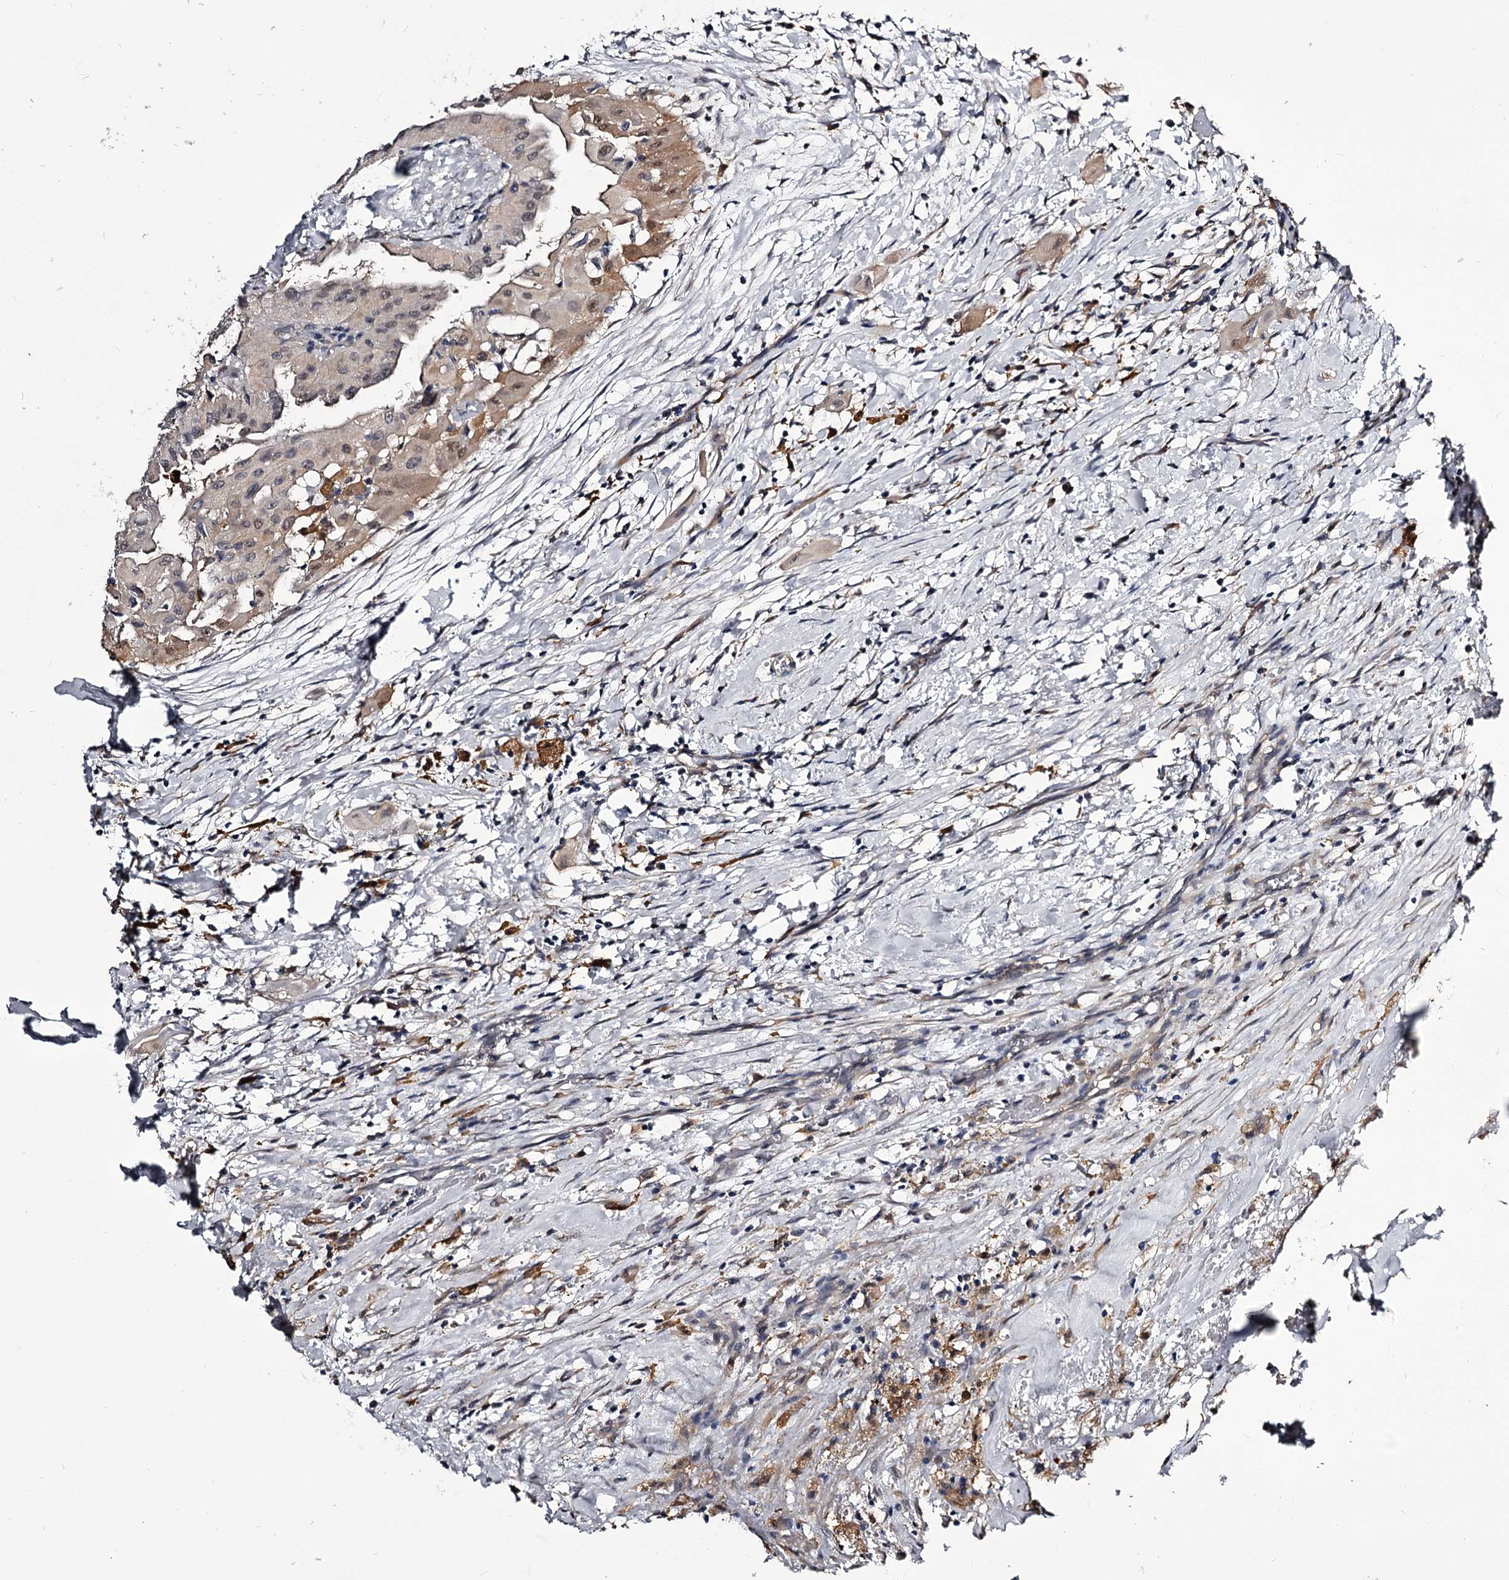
{"staining": {"intensity": "moderate", "quantity": "<25%", "location": "cytoplasmic/membranous,nuclear"}, "tissue": "thyroid cancer", "cell_type": "Tumor cells", "image_type": "cancer", "snomed": [{"axis": "morphology", "description": "Papillary adenocarcinoma, NOS"}, {"axis": "topography", "description": "Thyroid gland"}], "caption": "A brown stain shows moderate cytoplasmic/membranous and nuclear expression of a protein in human thyroid cancer tumor cells. (Brightfield microscopy of DAB IHC at high magnification).", "gene": "GSTO1", "patient": {"sex": "female", "age": 59}}